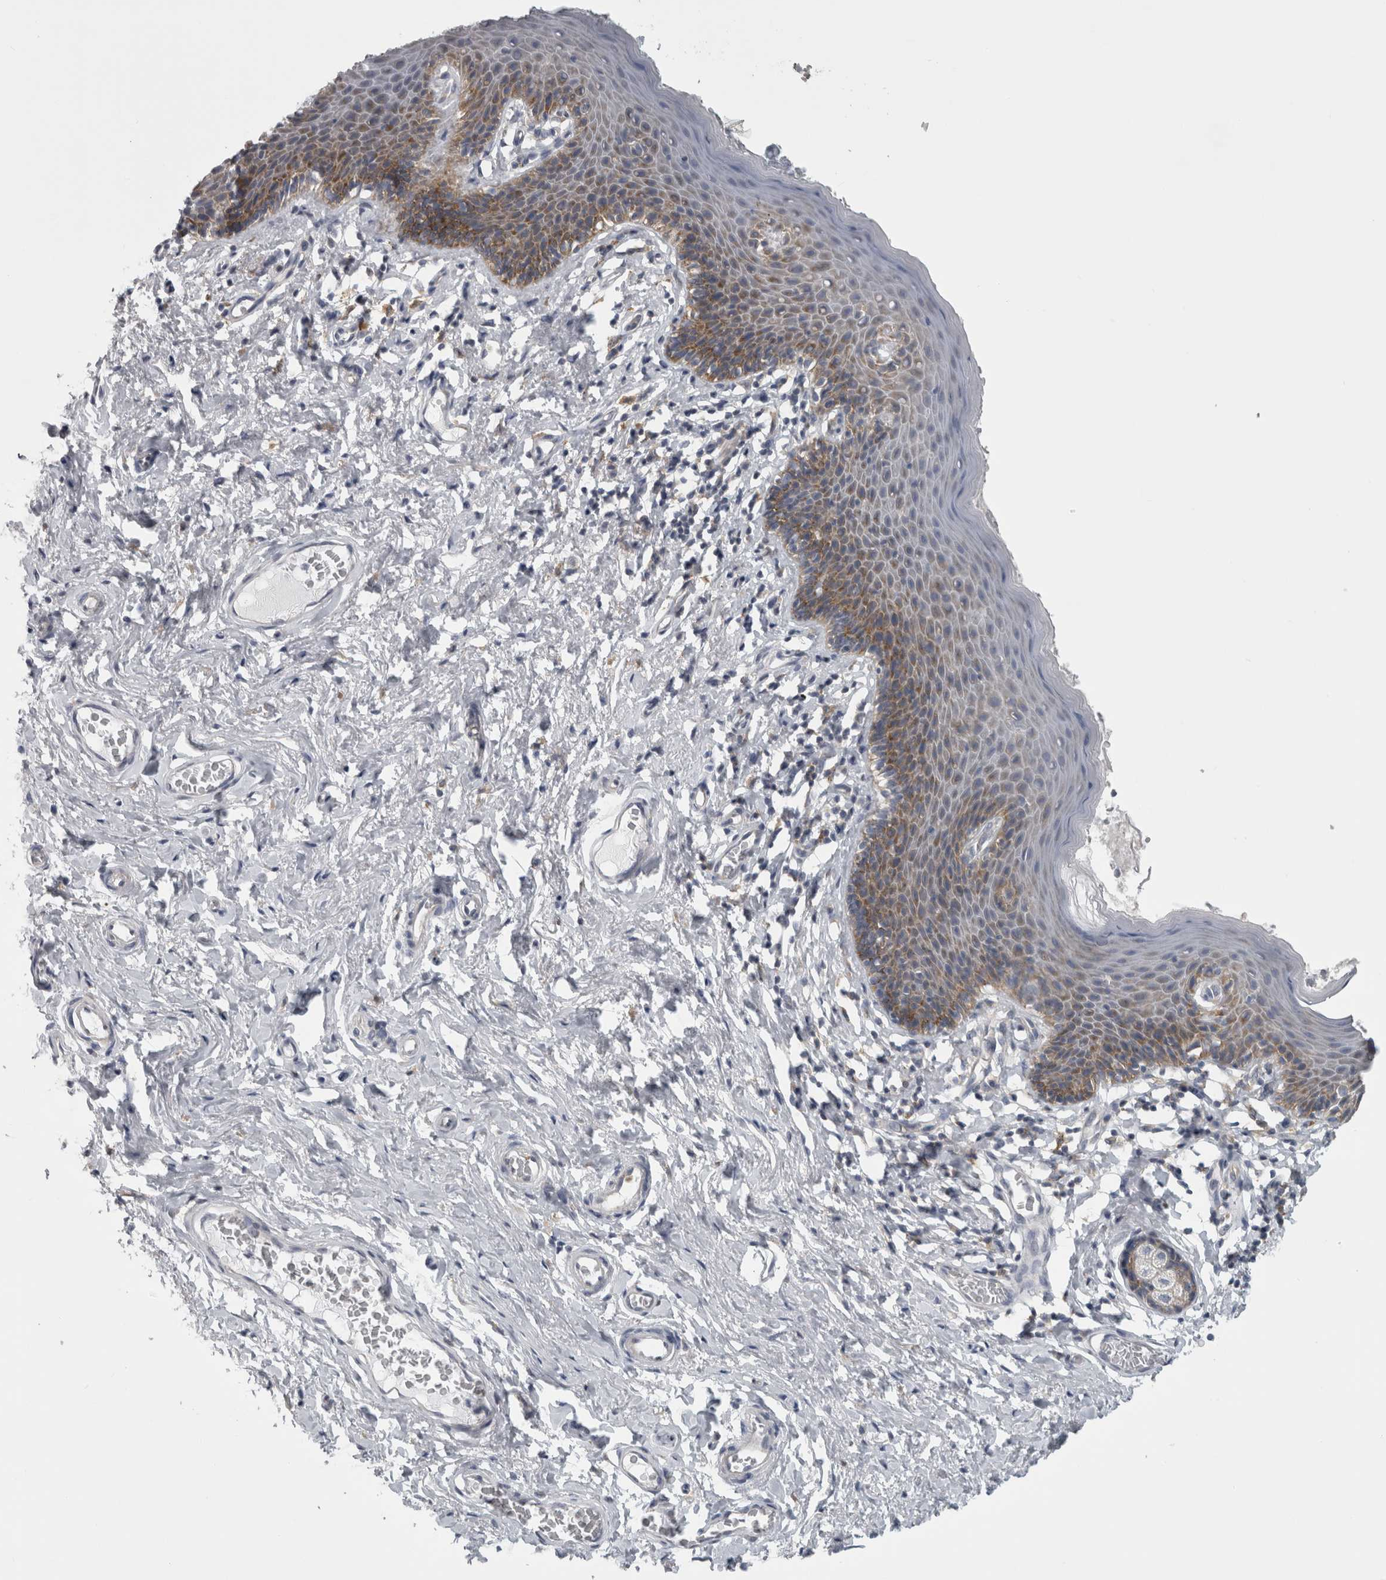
{"staining": {"intensity": "moderate", "quantity": ">75%", "location": "cytoplasmic/membranous"}, "tissue": "skin", "cell_type": "Epidermal cells", "image_type": "normal", "snomed": [{"axis": "morphology", "description": "Normal tissue, NOS"}, {"axis": "topography", "description": "Vulva"}], "caption": "A medium amount of moderate cytoplasmic/membranous positivity is identified in about >75% of epidermal cells in unremarkable skin.", "gene": "PRRC2C", "patient": {"sex": "female", "age": 66}}